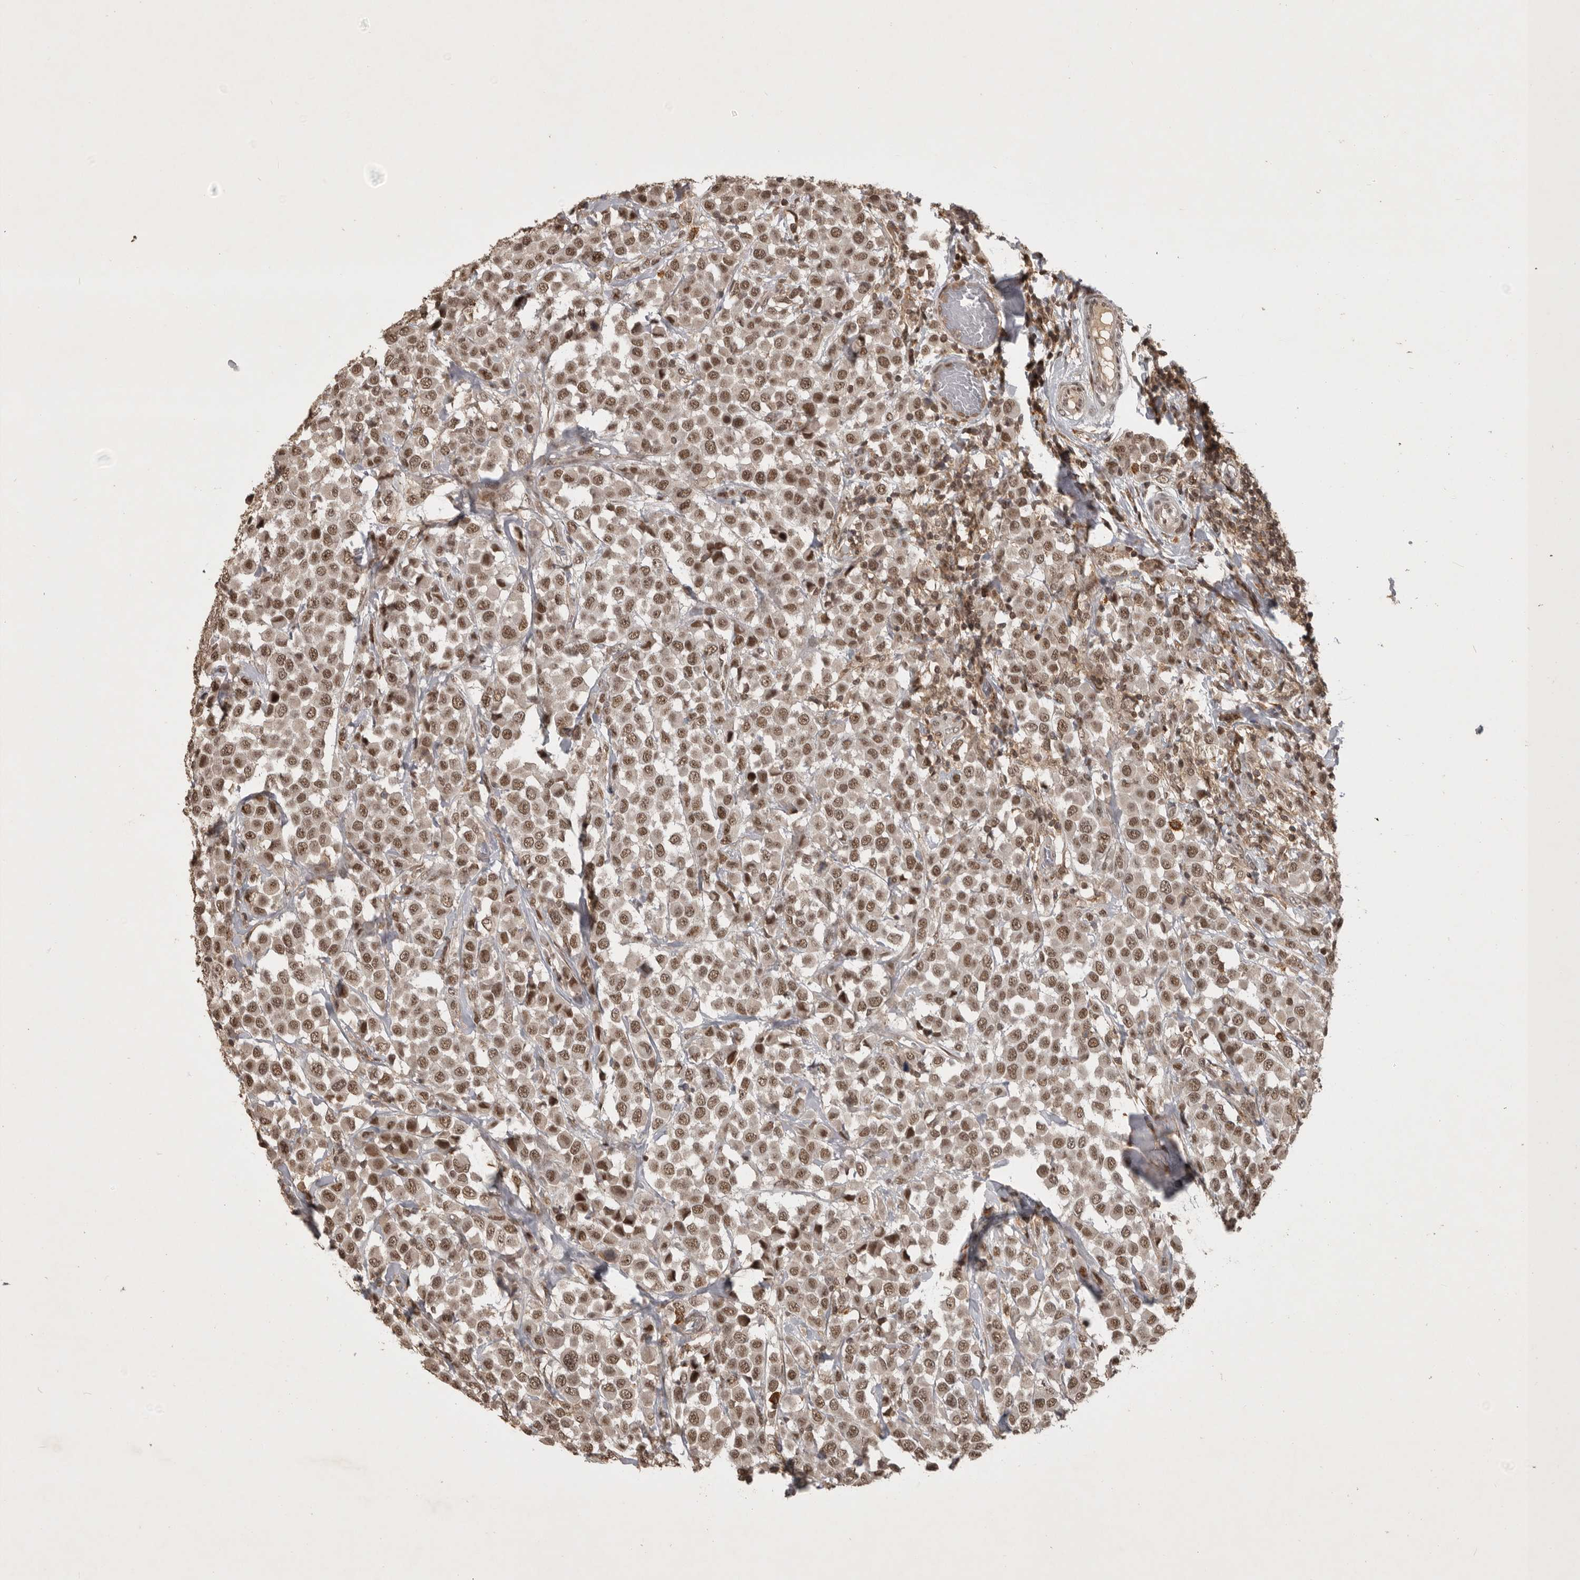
{"staining": {"intensity": "moderate", "quantity": ">75%", "location": "nuclear"}, "tissue": "breast cancer", "cell_type": "Tumor cells", "image_type": "cancer", "snomed": [{"axis": "morphology", "description": "Duct carcinoma"}, {"axis": "topography", "description": "Breast"}], "caption": "A histopathology image of breast cancer stained for a protein displays moderate nuclear brown staining in tumor cells. The staining was performed using DAB to visualize the protein expression in brown, while the nuclei were stained in blue with hematoxylin (Magnification: 20x).", "gene": "CBLL1", "patient": {"sex": "female", "age": 61}}